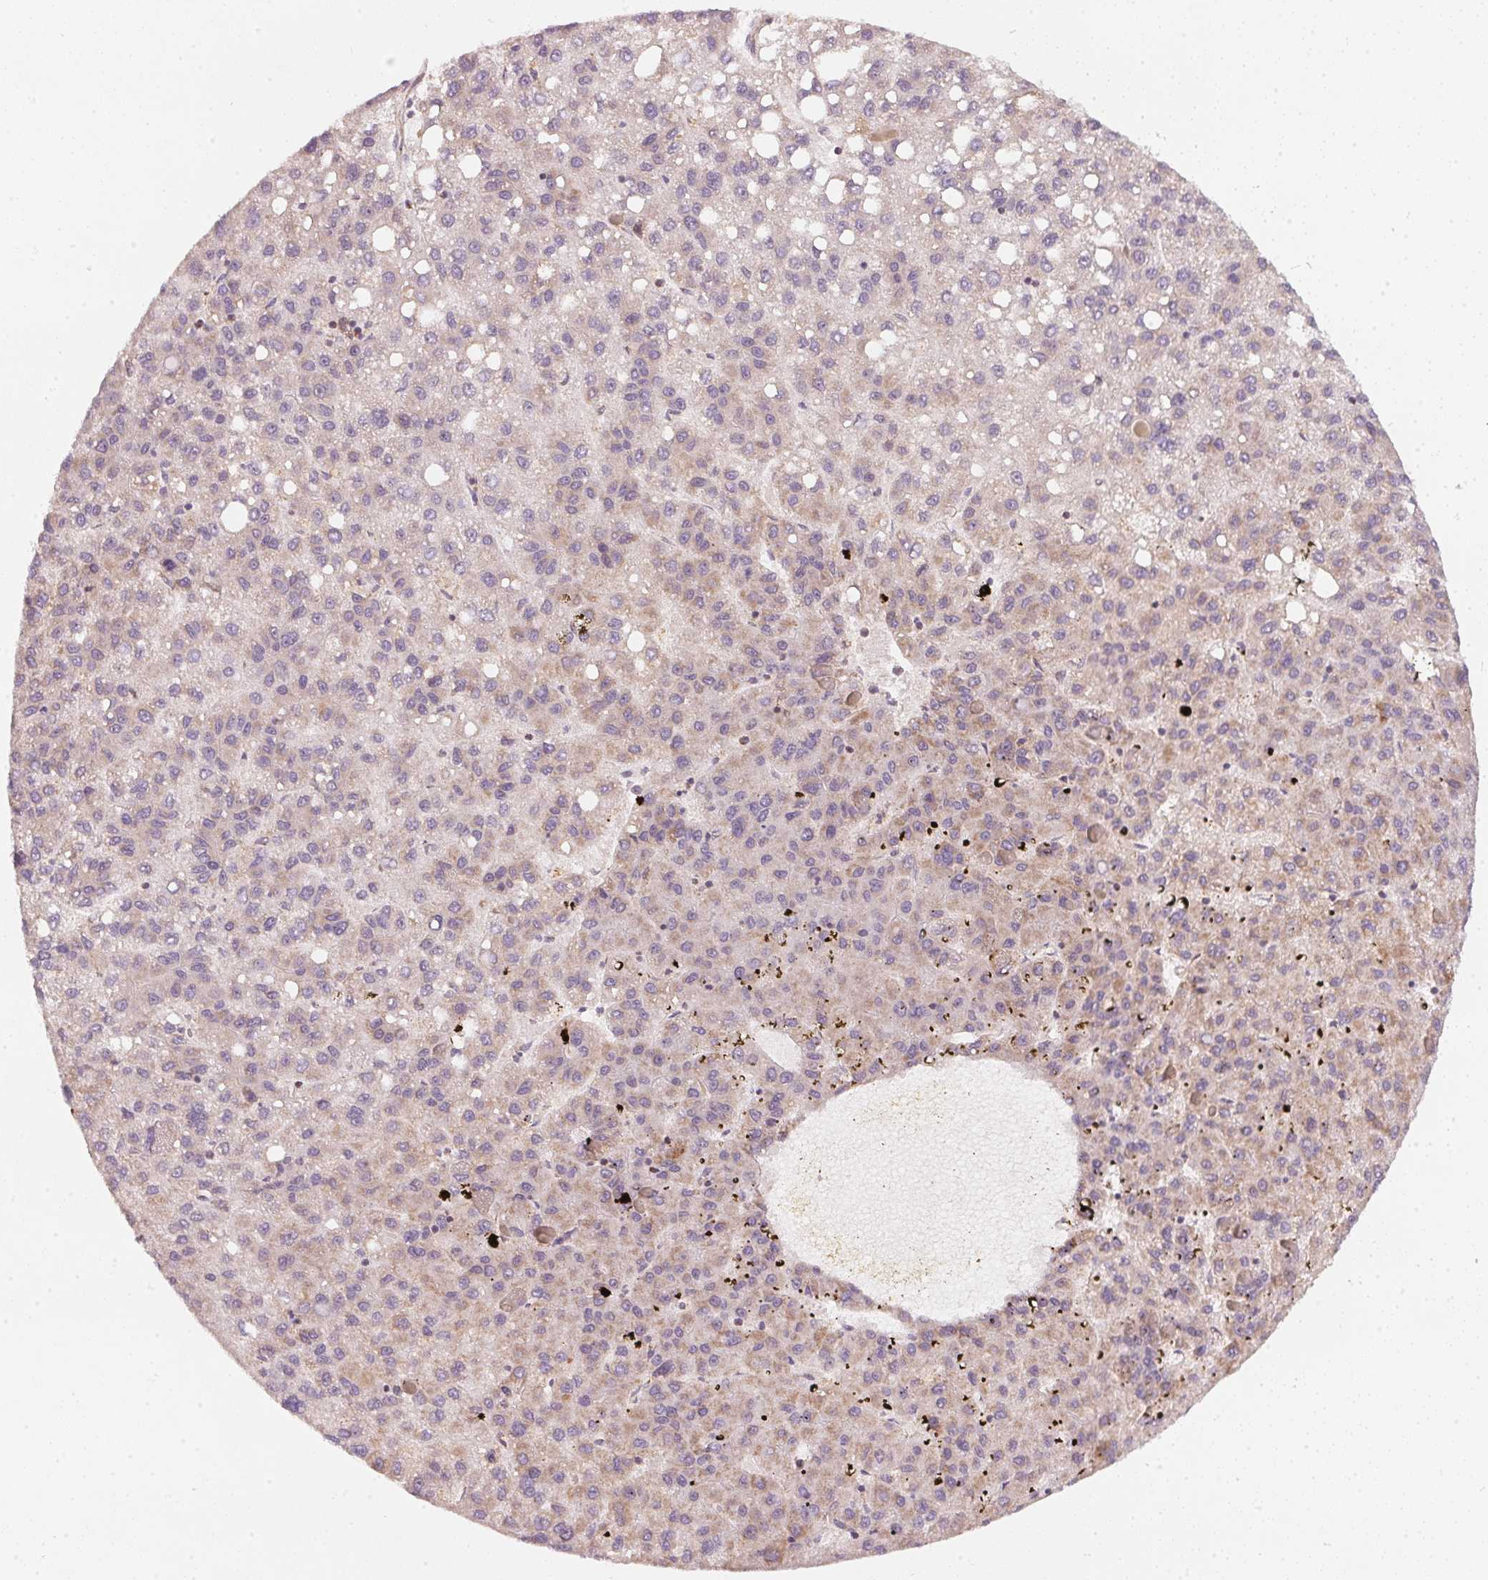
{"staining": {"intensity": "weak", "quantity": "<25%", "location": "cytoplasmic/membranous"}, "tissue": "liver cancer", "cell_type": "Tumor cells", "image_type": "cancer", "snomed": [{"axis": "morphology", "description": "Carcinoma, Hepatocellular, NOS"}, {"axis": "topography", "description": "Liver"}], "caption": "Immunohistochemistry (IHC) image of neoplastic tissue: liver cancer (hepatocellular carcinoma) stained with DAB displays no significant protein expression in tumor cells.", "gene": "COQ7", "patient": {"sex": "female", "age": 82}}